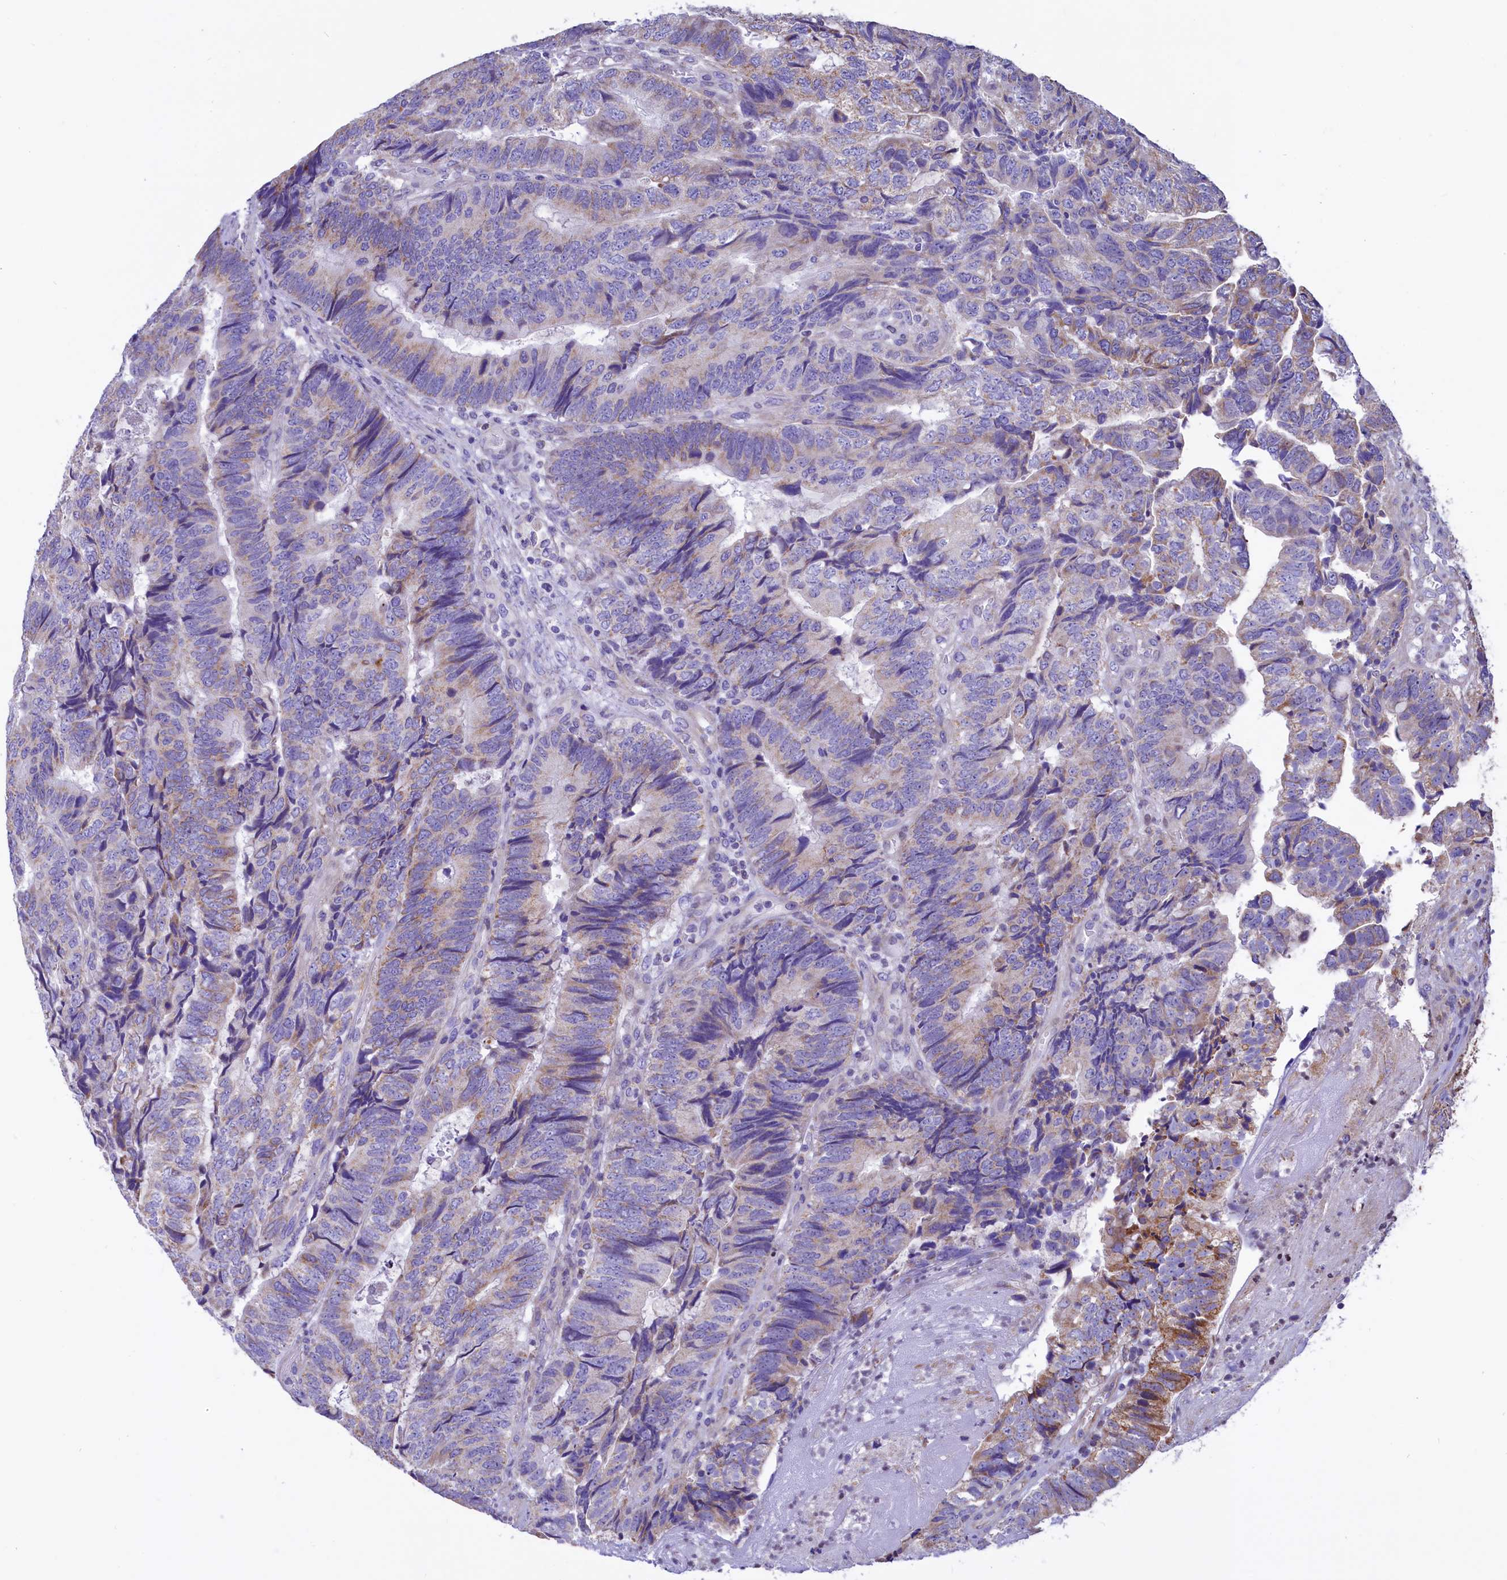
{"staining": {"intensity": "moderate", "quantity": "<25%", "location": "cytoplasmic/membranous"}, "tissue": "colorectal cancer", "cell_type": "Tumor cells", "image_type": "cancer", "snomed": [{"axis": "morphology", "description": "Adenocarcinoma, NOS"}, {"axis": "topography", "description": "Colon"}], "caption": "This histopathology image exhibits adenocarcinoma (colorectal) stained with immunohistochemistry to label a protein in brown. The cytoplasmic/membranous of tumor cells show moderate positivity for the protein. Nuclei are counter-stained blue.", "gene": "VWCE", "patient": {"sex": "female", "age": 67}}